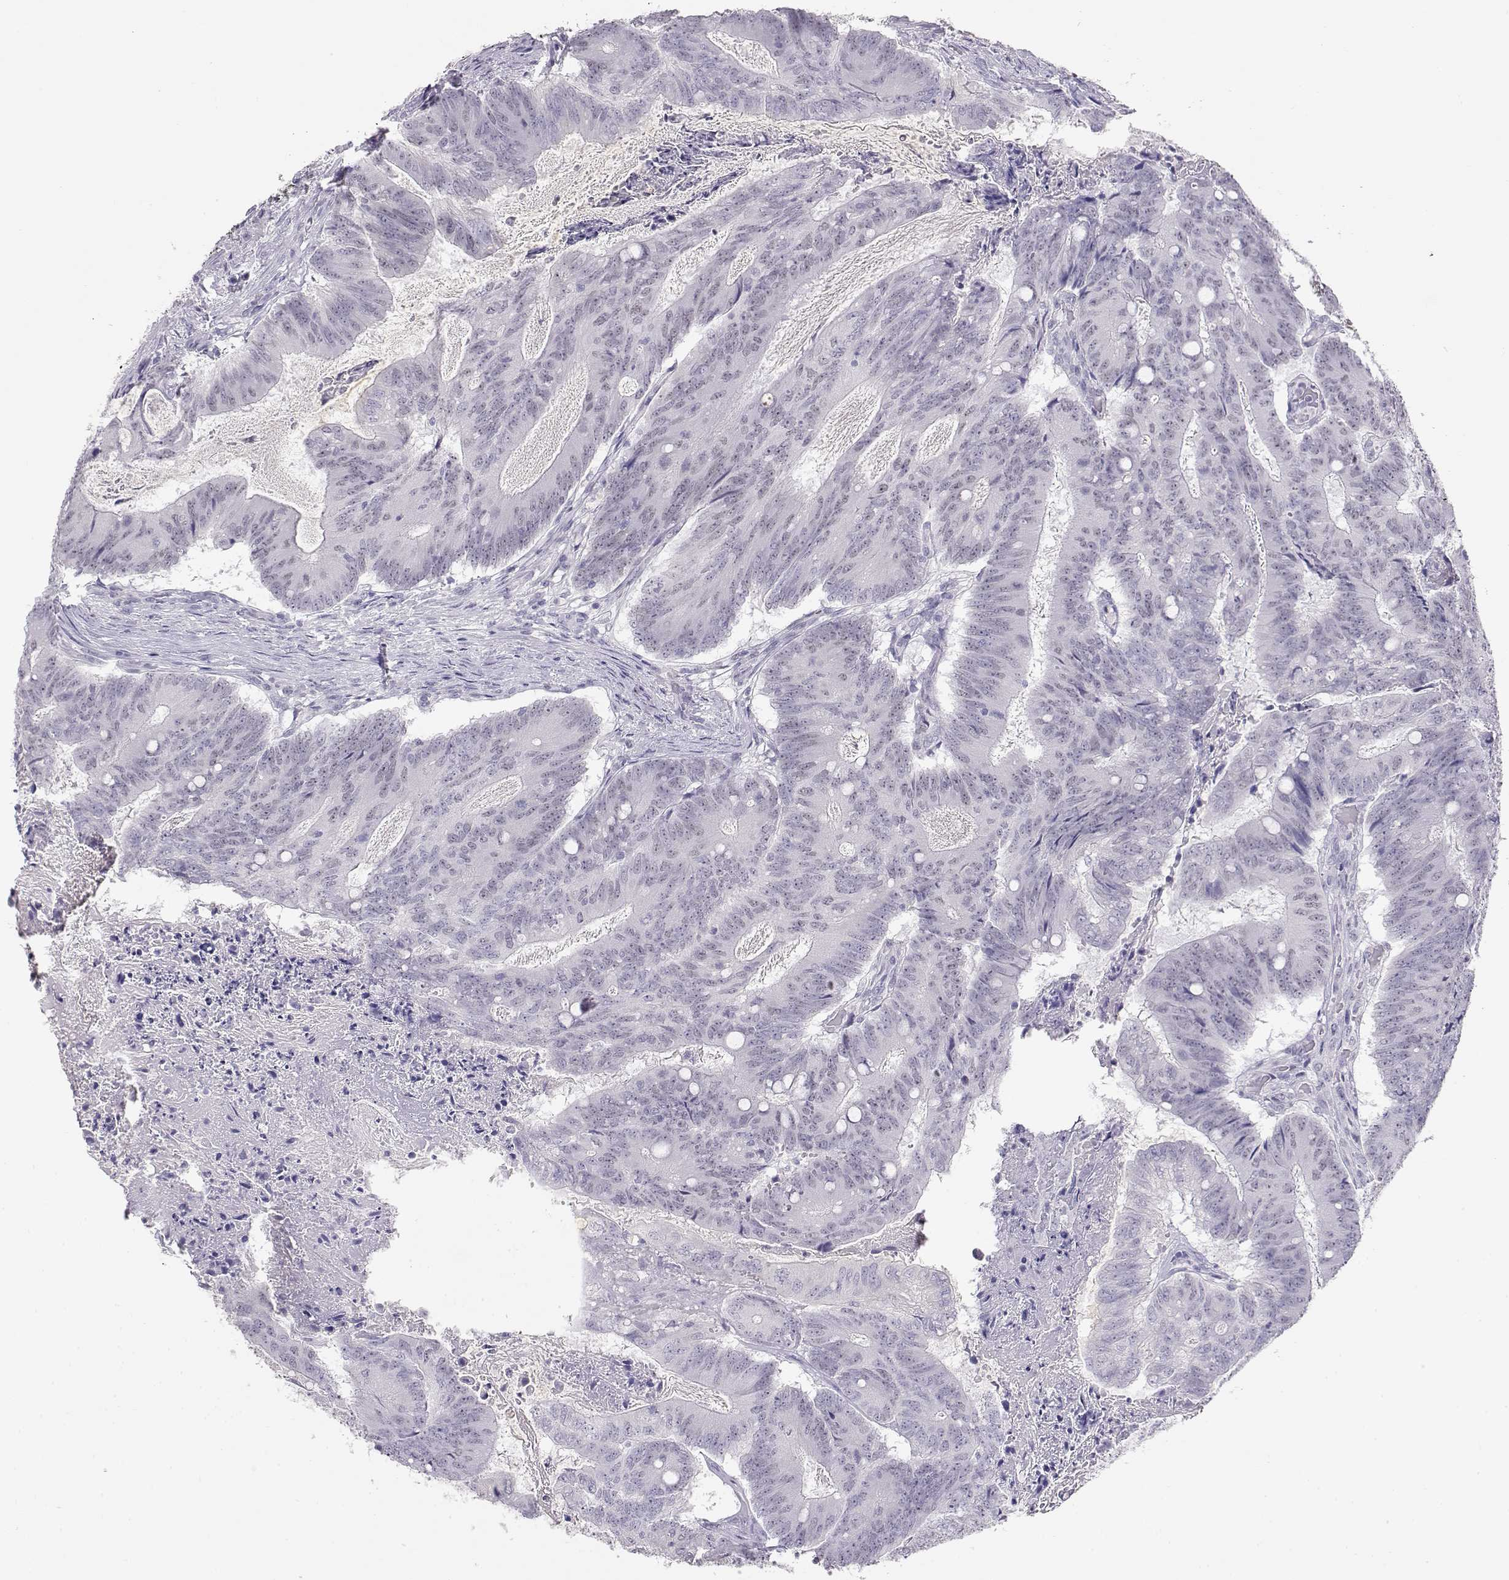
{"staining": {"intensity": "negative", "quantity": "none", "location": "none"}, "tissue": "colorectal cancer", "cell_type": "Tumor cells", "image_type": "cancer", "snomed": [{"axis": "morphology", "description": "Adenocarcinoma, NOS"}, {"axis": "topography", "description": "Colon"}], "caption": "Protein analysis of colorectal adenocarcinoma demonstrates no significant staining in tumor cells.", "gene": "OPN5", "patient": {"sex": "female", "age": 70}}